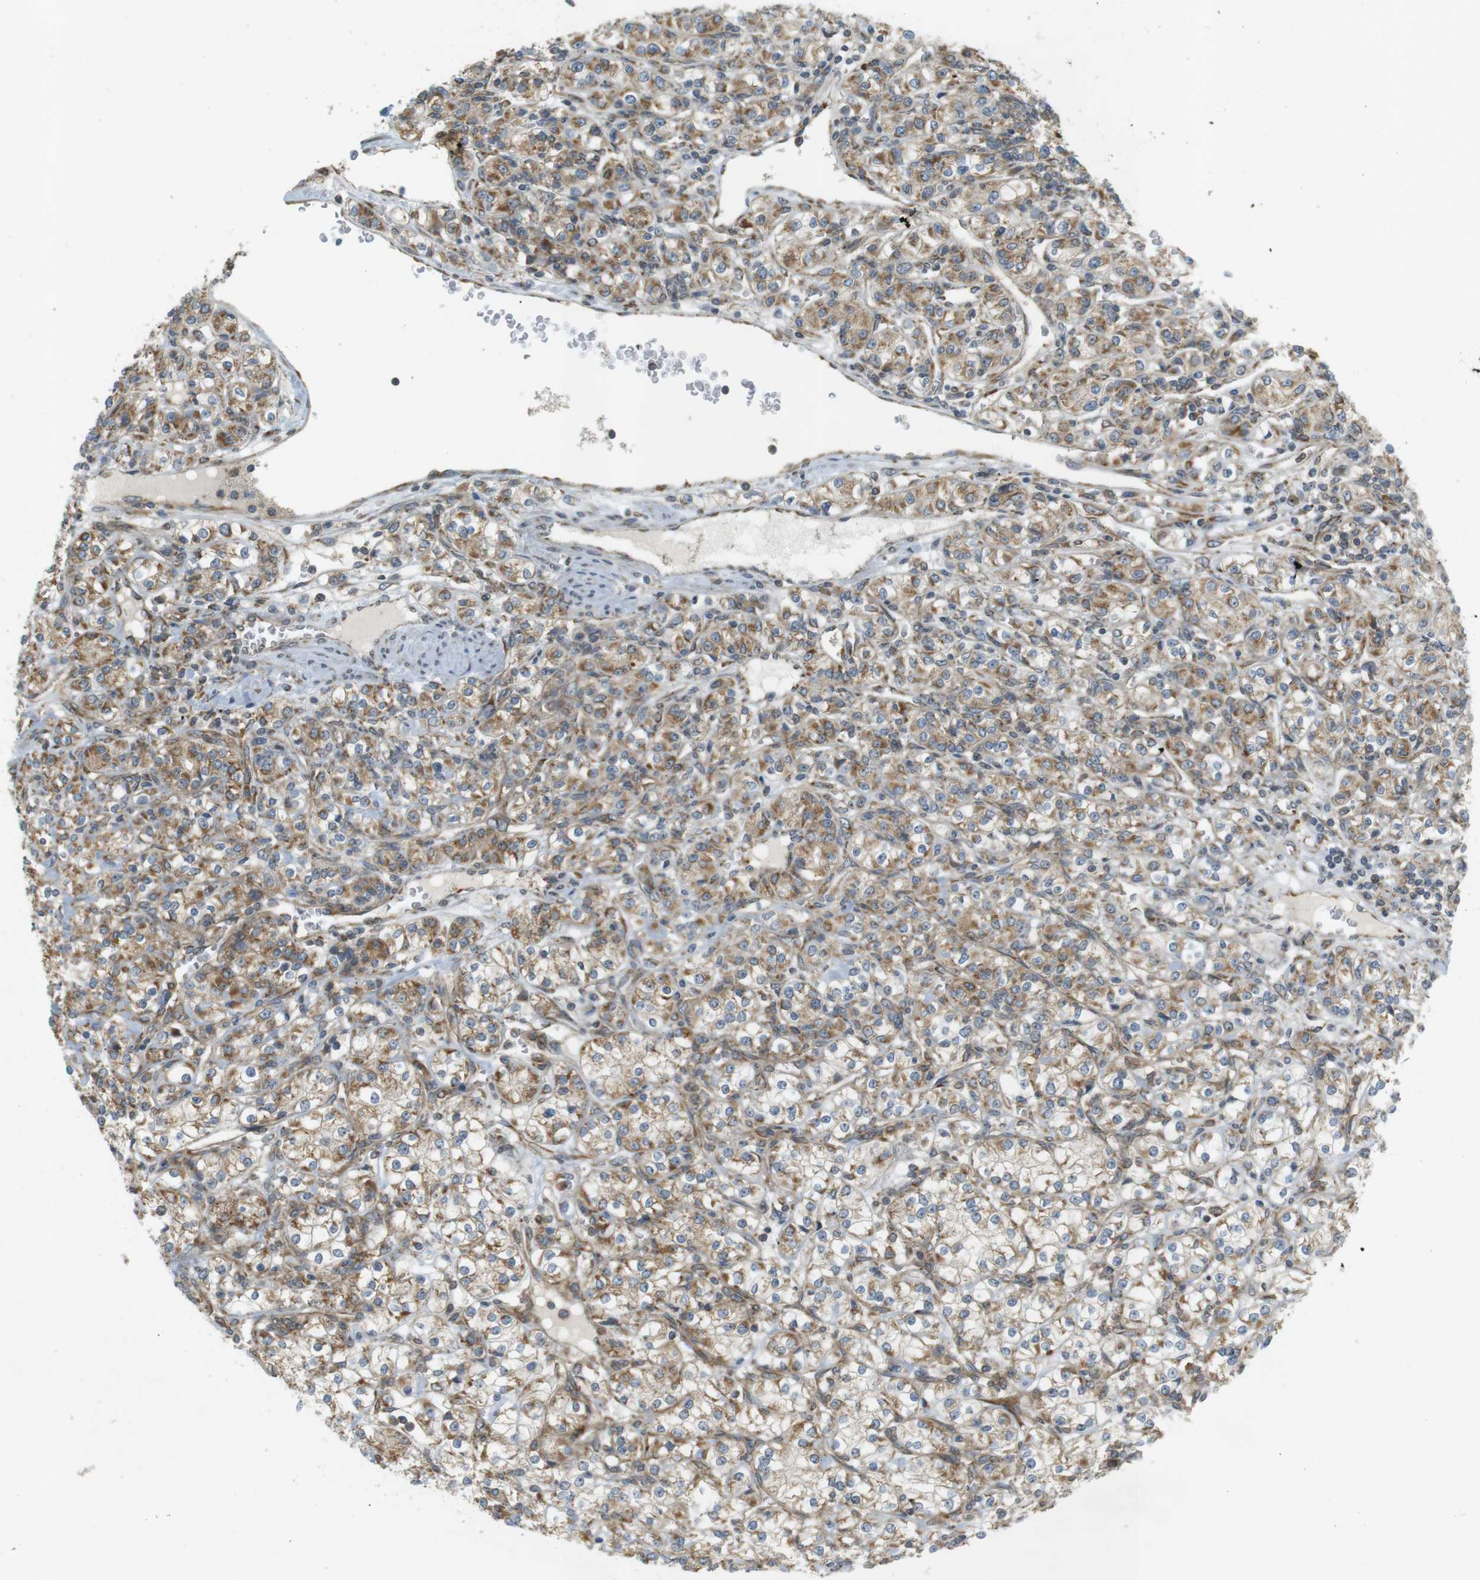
{"staining": {"intensity": "moderate", "quantity": ">75%", "location": "cytoplasmic/membranous"}, "tissue": "renal cancer", "cell_type": "Tumor cells", "image_type": "cancer", "snomed": [{"axis": "morphology", "description": "Adenocarcinoma, NOS"}, {"axis": "topography", "description": "Kidney"}], "caption": "Renal cancer (adenocarcinoma) was stained to show a protein in brown. There is medium levels of moderate cytoplasmic/membranous expression in approximately >75% of tumor cells. (Stains: DAB in brown, nuclei in blue, Microscopy: brightfield microscopy at high magnification).", "gene": "SLC41A1", "patient": {"sex": "male", "age": 77}}